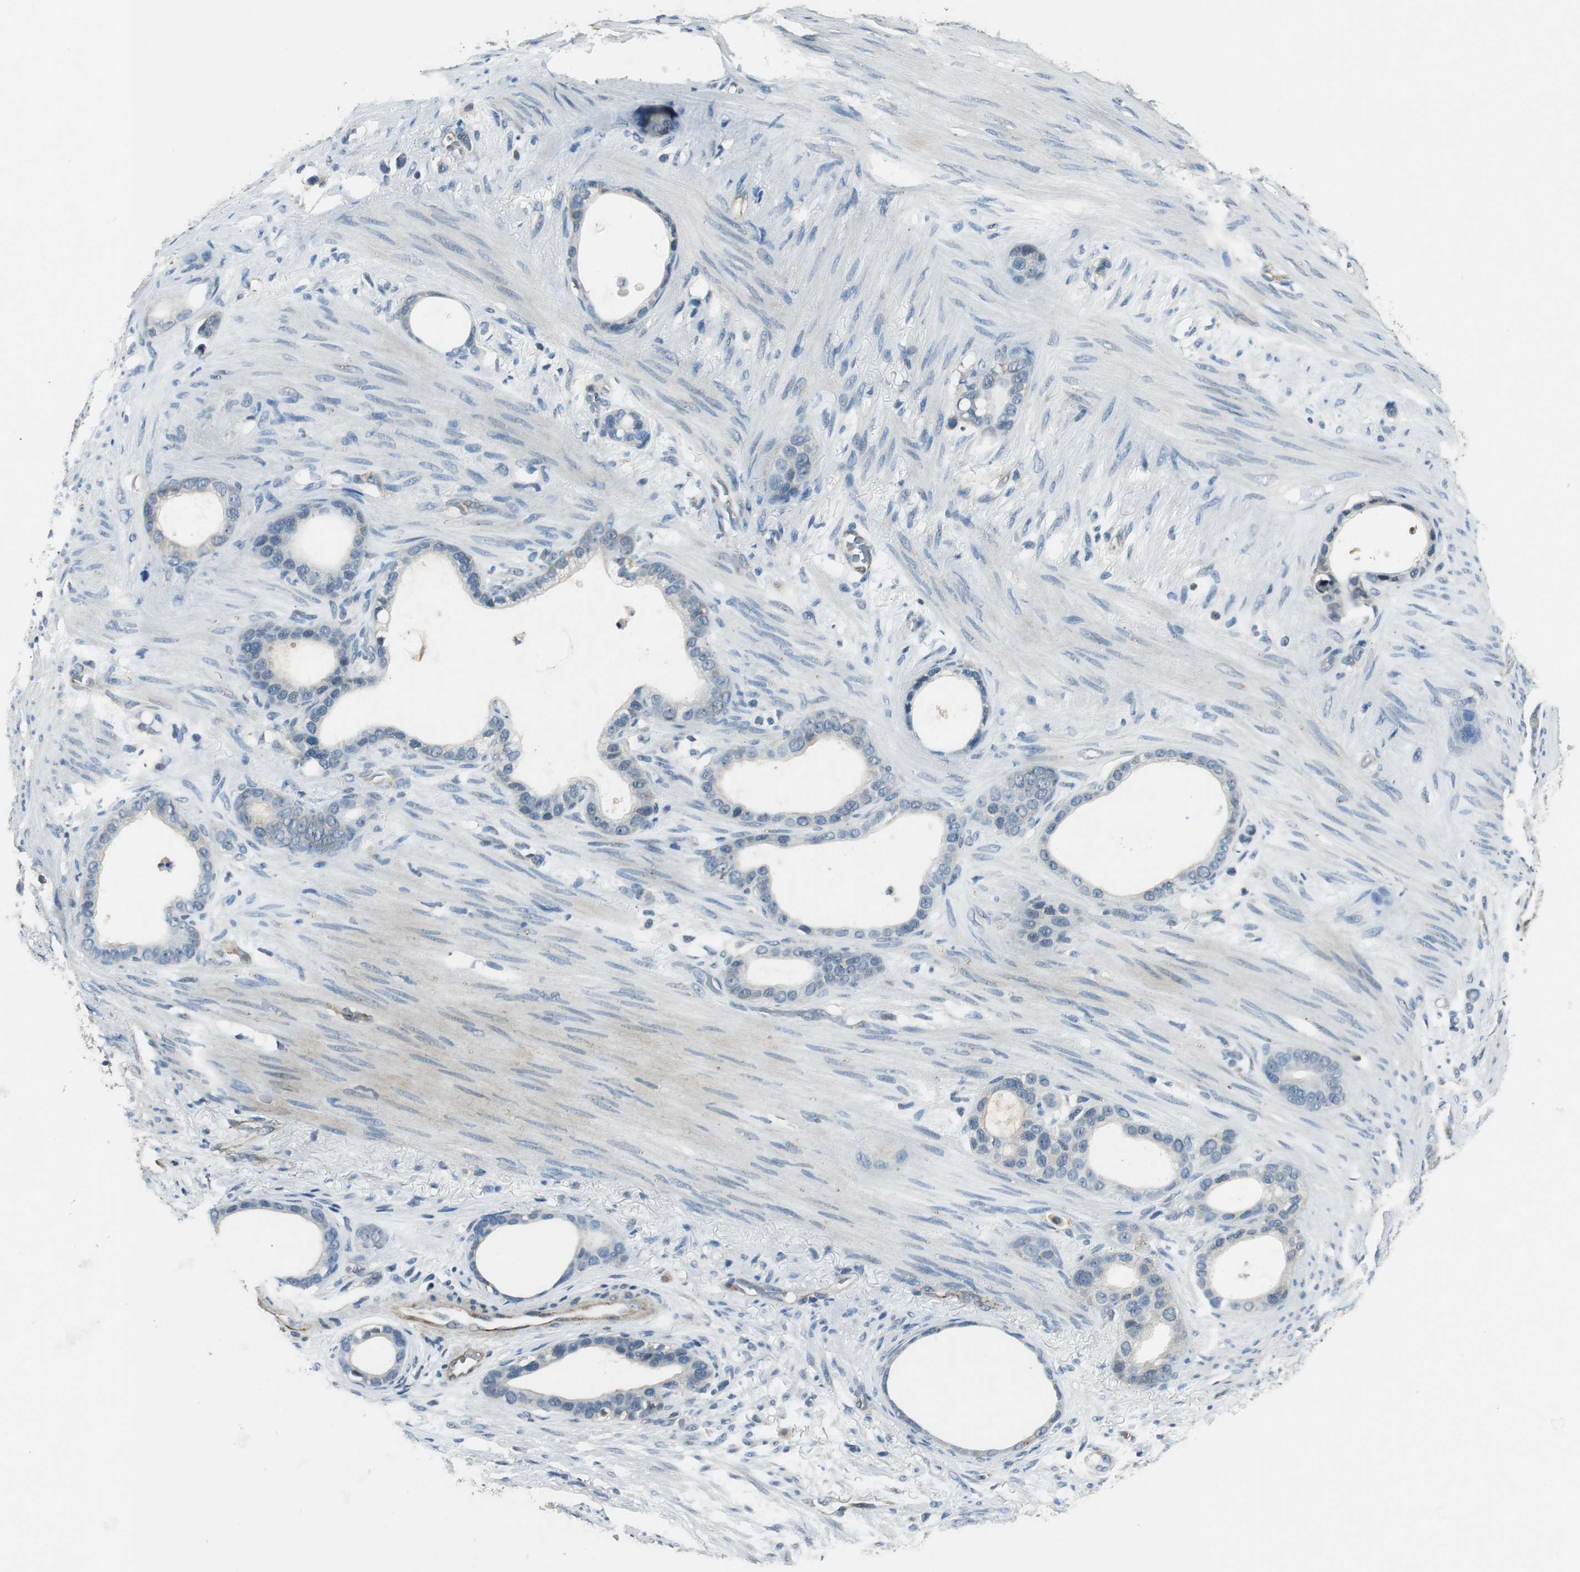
{"staining": {"intensity": "weak", "quantity": "<25%", "location": "cytoplasmic/membranous,nuclear"}, "tissue": "stomach cancer", "cell_type": "Tumor cells", "image_type": "cancer", "snomed": [{"axis": "morphology", "description": "Adenocarcinoma, NOS"}, {"axis": "topography", "description": "Stomach"}], "caption": "The image shows no staining of tumor cells in stomach cancer.", "gene": "PSMB4", "patient": {"sex": "female", "age": 75}}